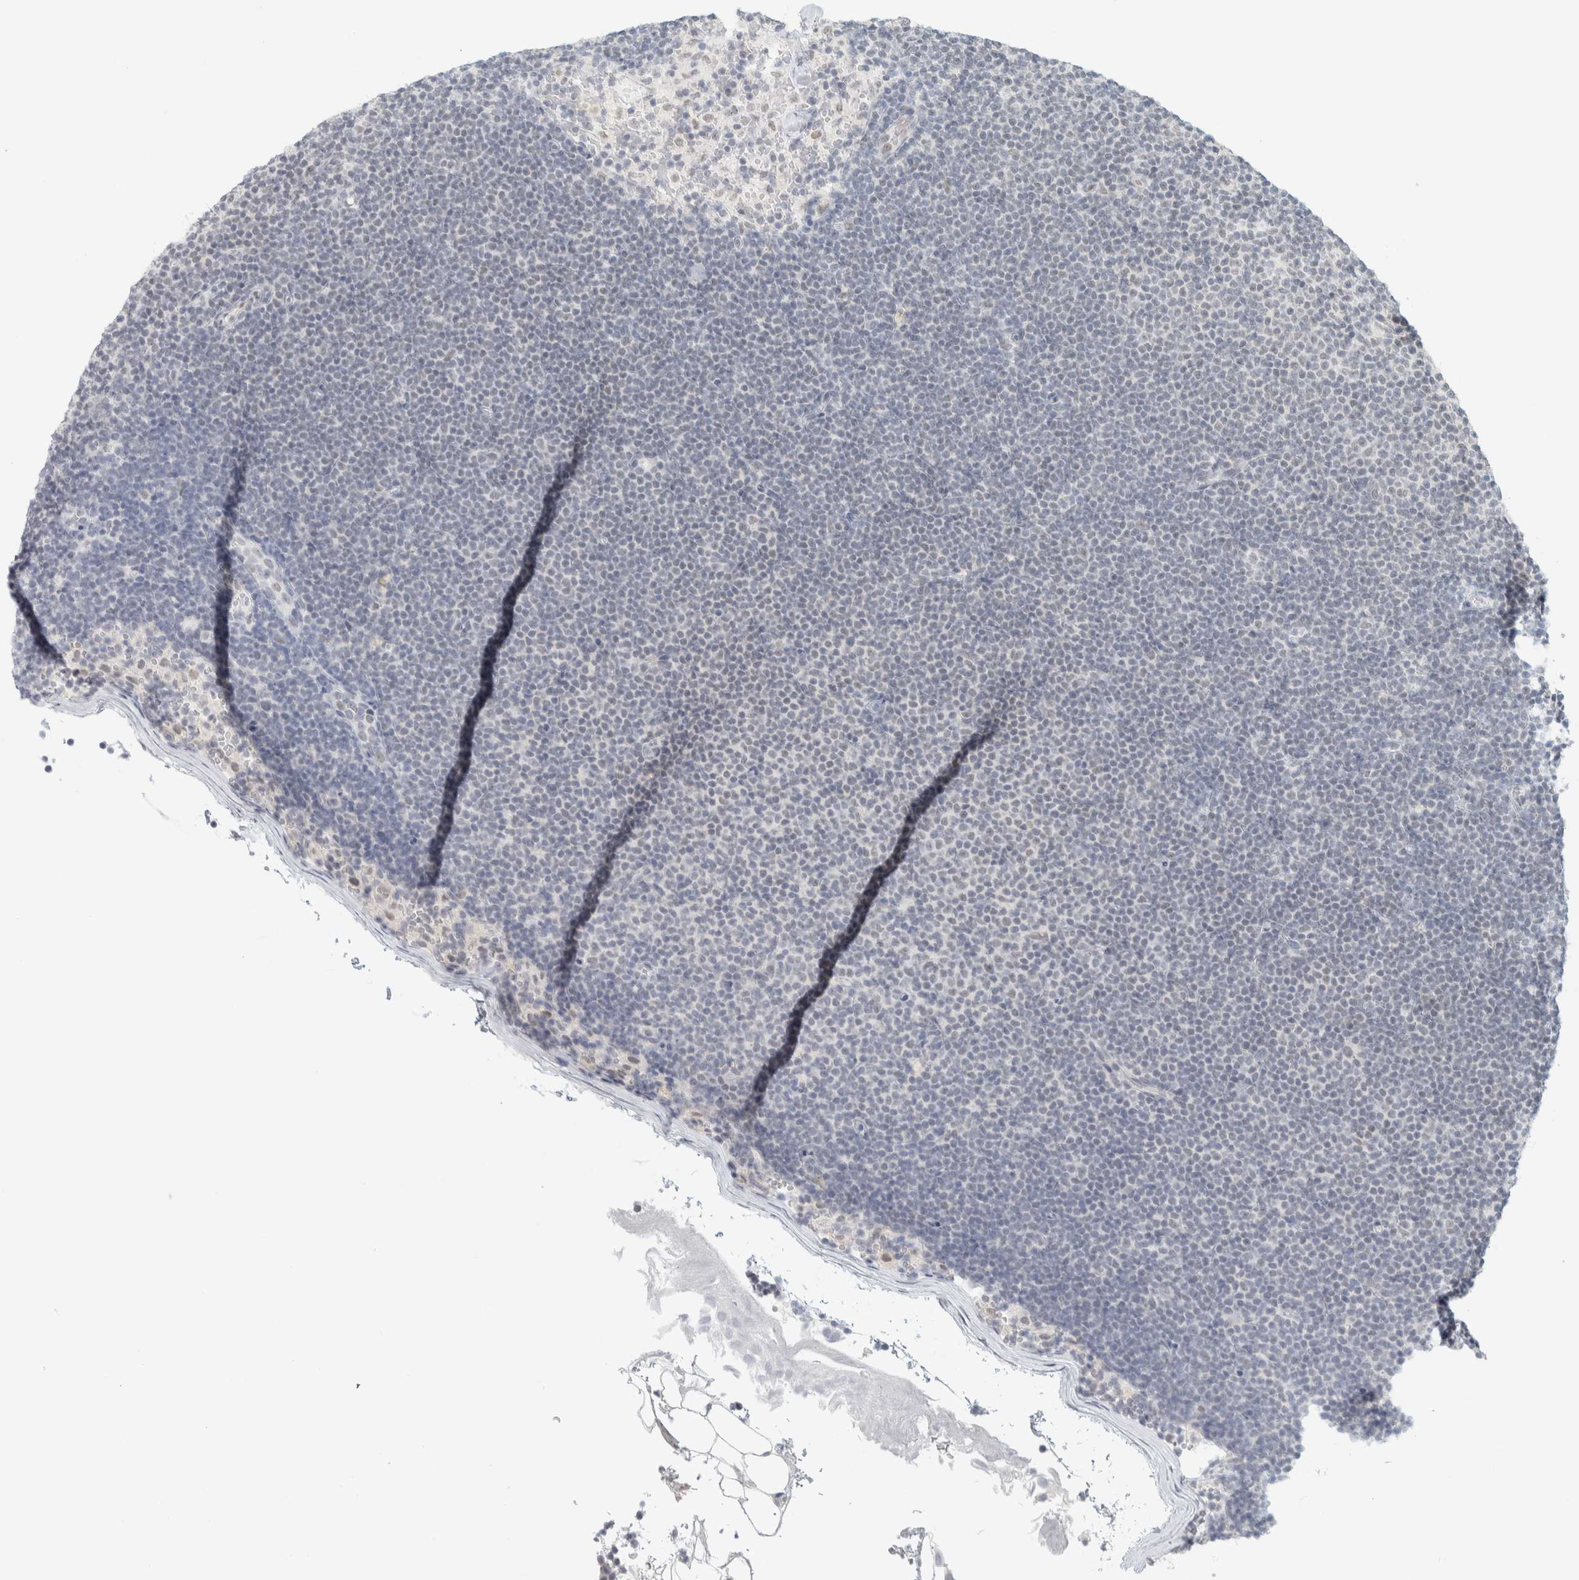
{"staining": {"intensity": "negative", "quantity": "none", "location": "none"}, "tissue": "lymphoma", "cell_type": "Tumor cells", "image_type": "cancer", "snomed": [{"axis": "morphology", "description": "Malignant lymphoma, non-Hodgkin's type, Low grade"}, {"axis": "topography", "description": "Lymph node"}], "caption": "Image shows no significant protein staining in tumor cells of malignant lymphoma, non-Hodgkin's type (low-grade).", "gene": "CDH17", "patient": {"sex": "female", "age": 53}}